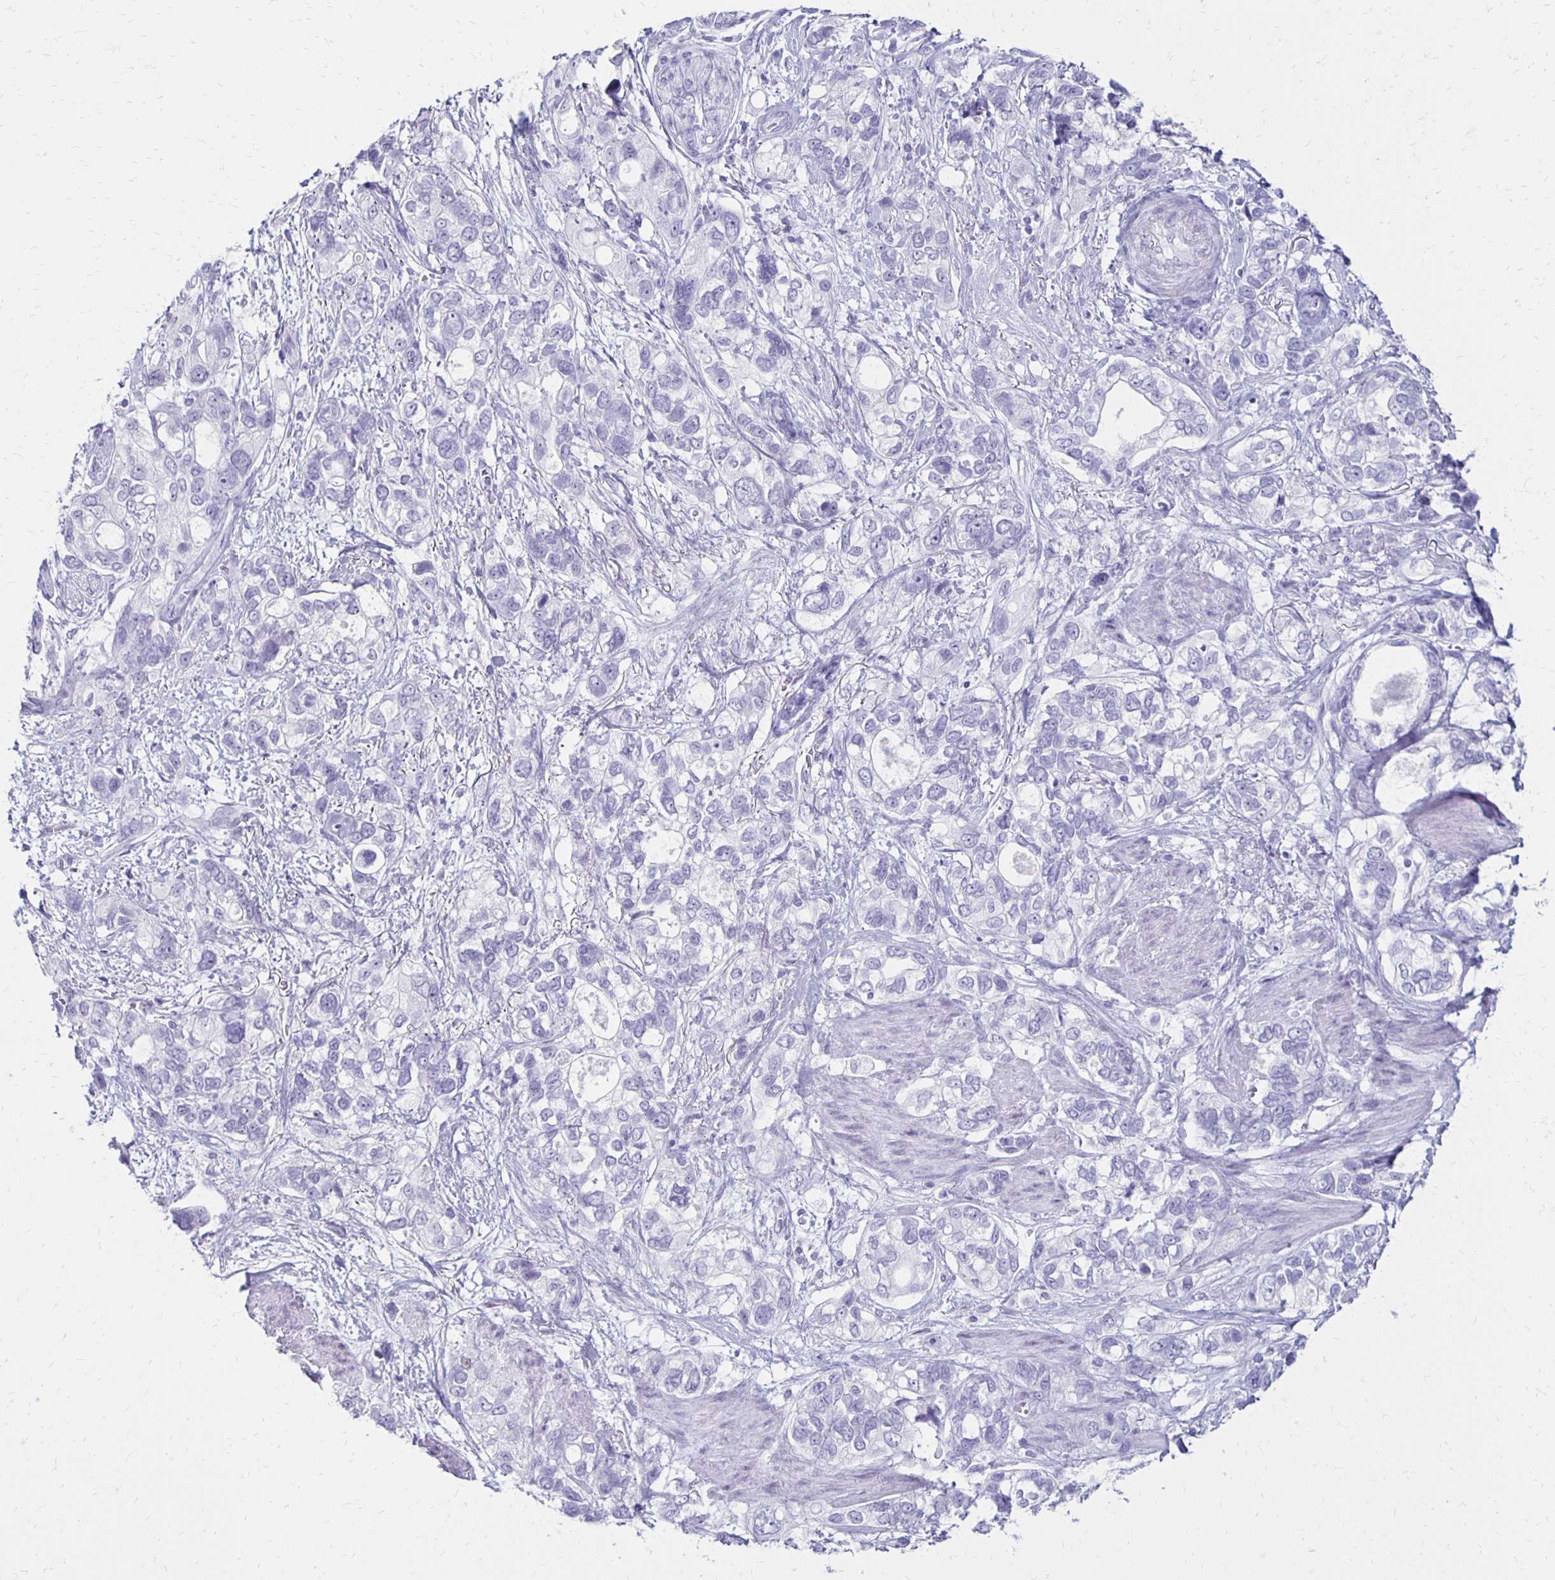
{"staining": {"intensity": "negative", "quantity": "none", "location": "none"}, "tissue": "stomach cancer", "cell_type": "Tumor cells", "image_type": "cancer", "snomed": [{"axis": "morphology", "description": "Adenocarcinoma, NOS"}, {"axis": "topography", "description": "Stomach, upper"}], "caption": "IHC of stomach adenocarcinoma exhibits no staining in tumor cells.", "gene": "RYR1", "patient": {"sex": "female", "age": 81}}